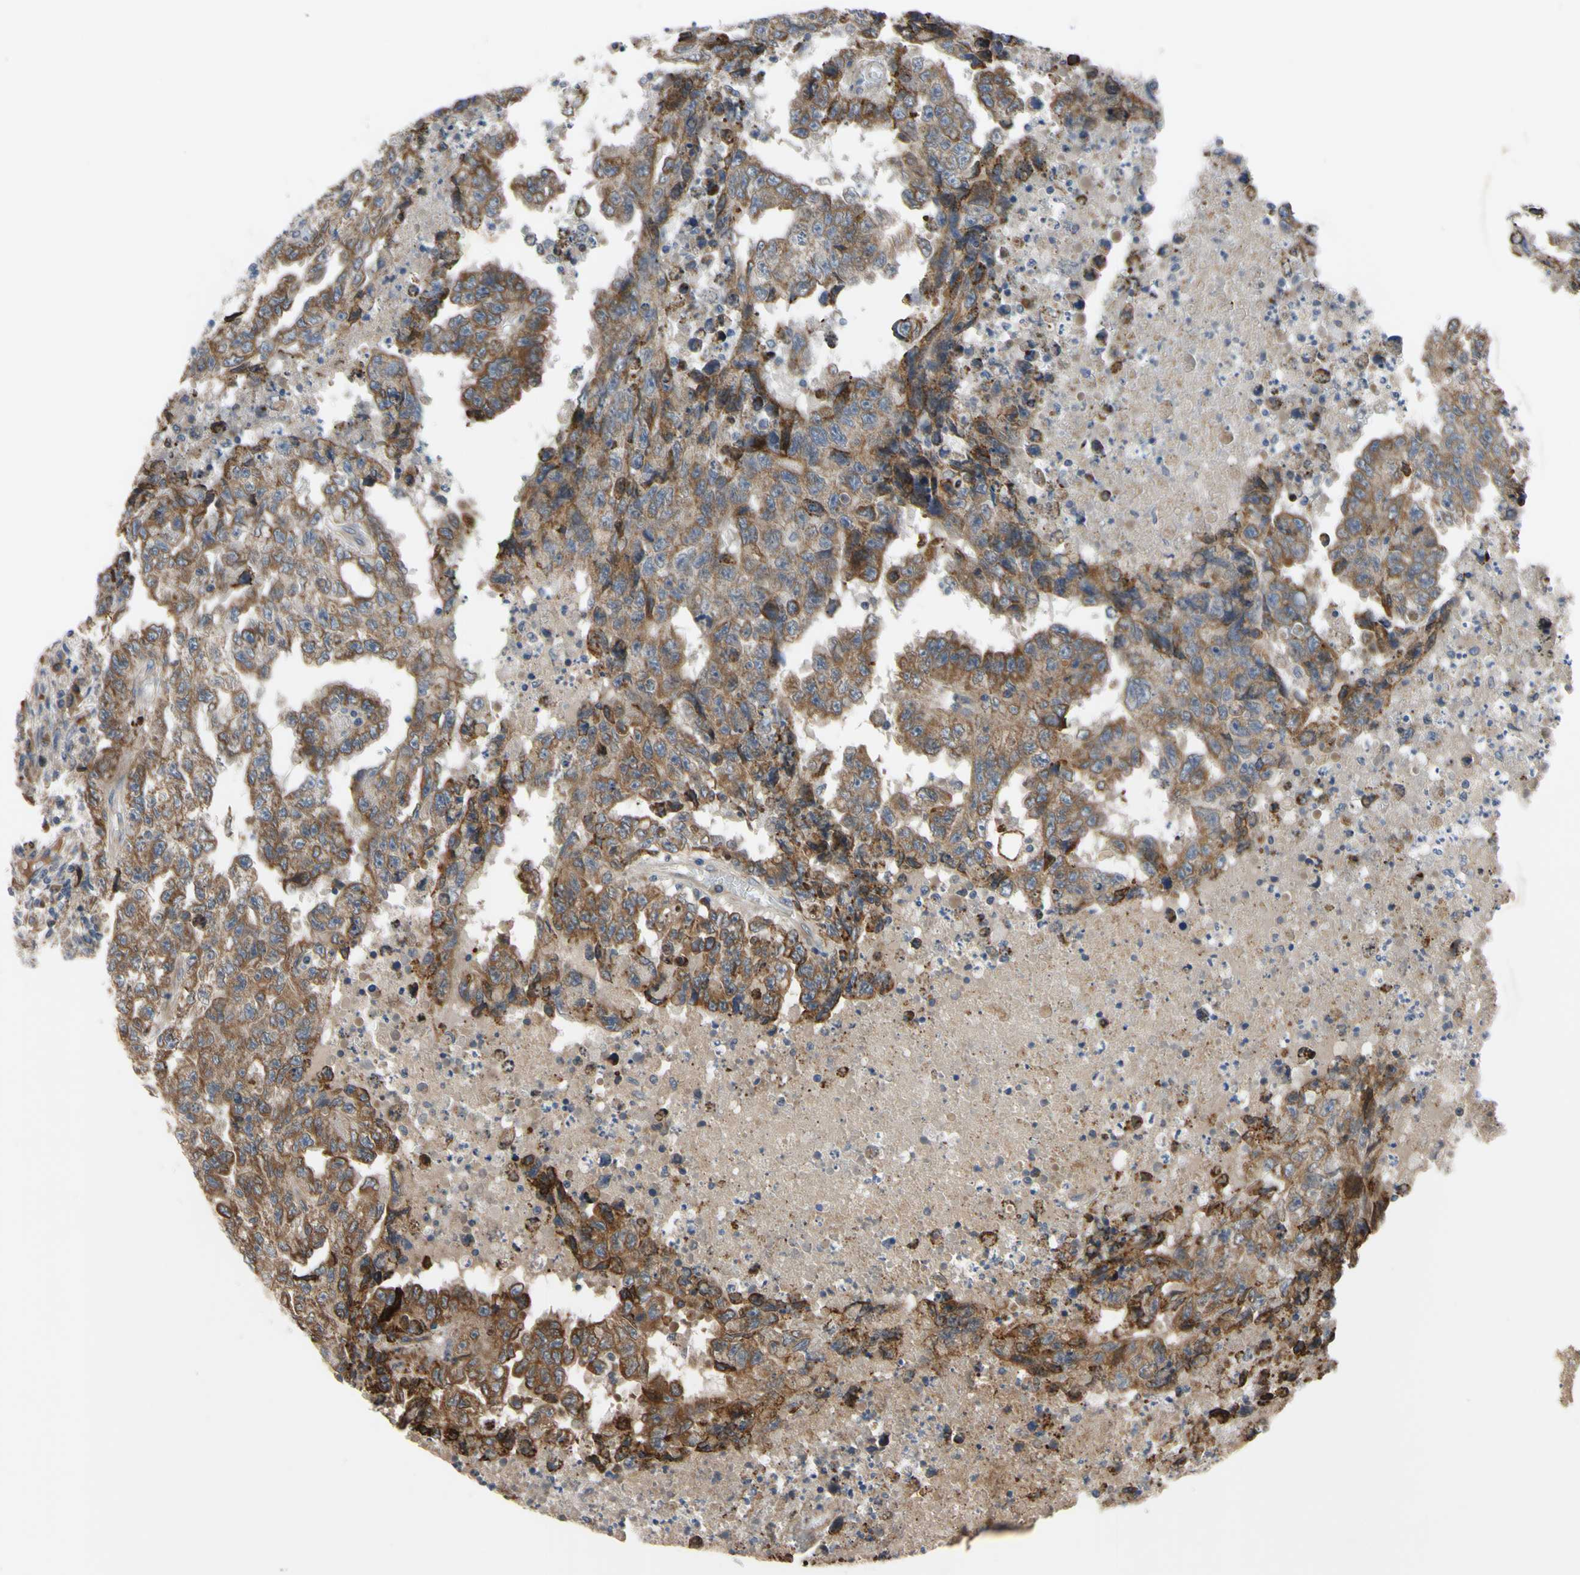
{"staining": {"intensity": "moderate", "quantity": ">75%", "location": "cytoplasmic/membranous"}, "tissue": "testis cancer", "cell_type": "Tumor cells", "image_type": "cancer", "snomed": [{"axis": "morphology", "description": "Necrosis, NOS"}, {"axis": "morphology", "description": "Carcinoma, Embryonal, NOS"}, {"axis": "topography", "description": "Testis"}], "caption": "Testis embryonal carcinoma stained for a protein (brown) exhibits moderate cytoplasmic/membranous positive positivity in about >75% of tumor cells.", "gene": "XIAP", "patient": {"sex": "male", "age": 19}}